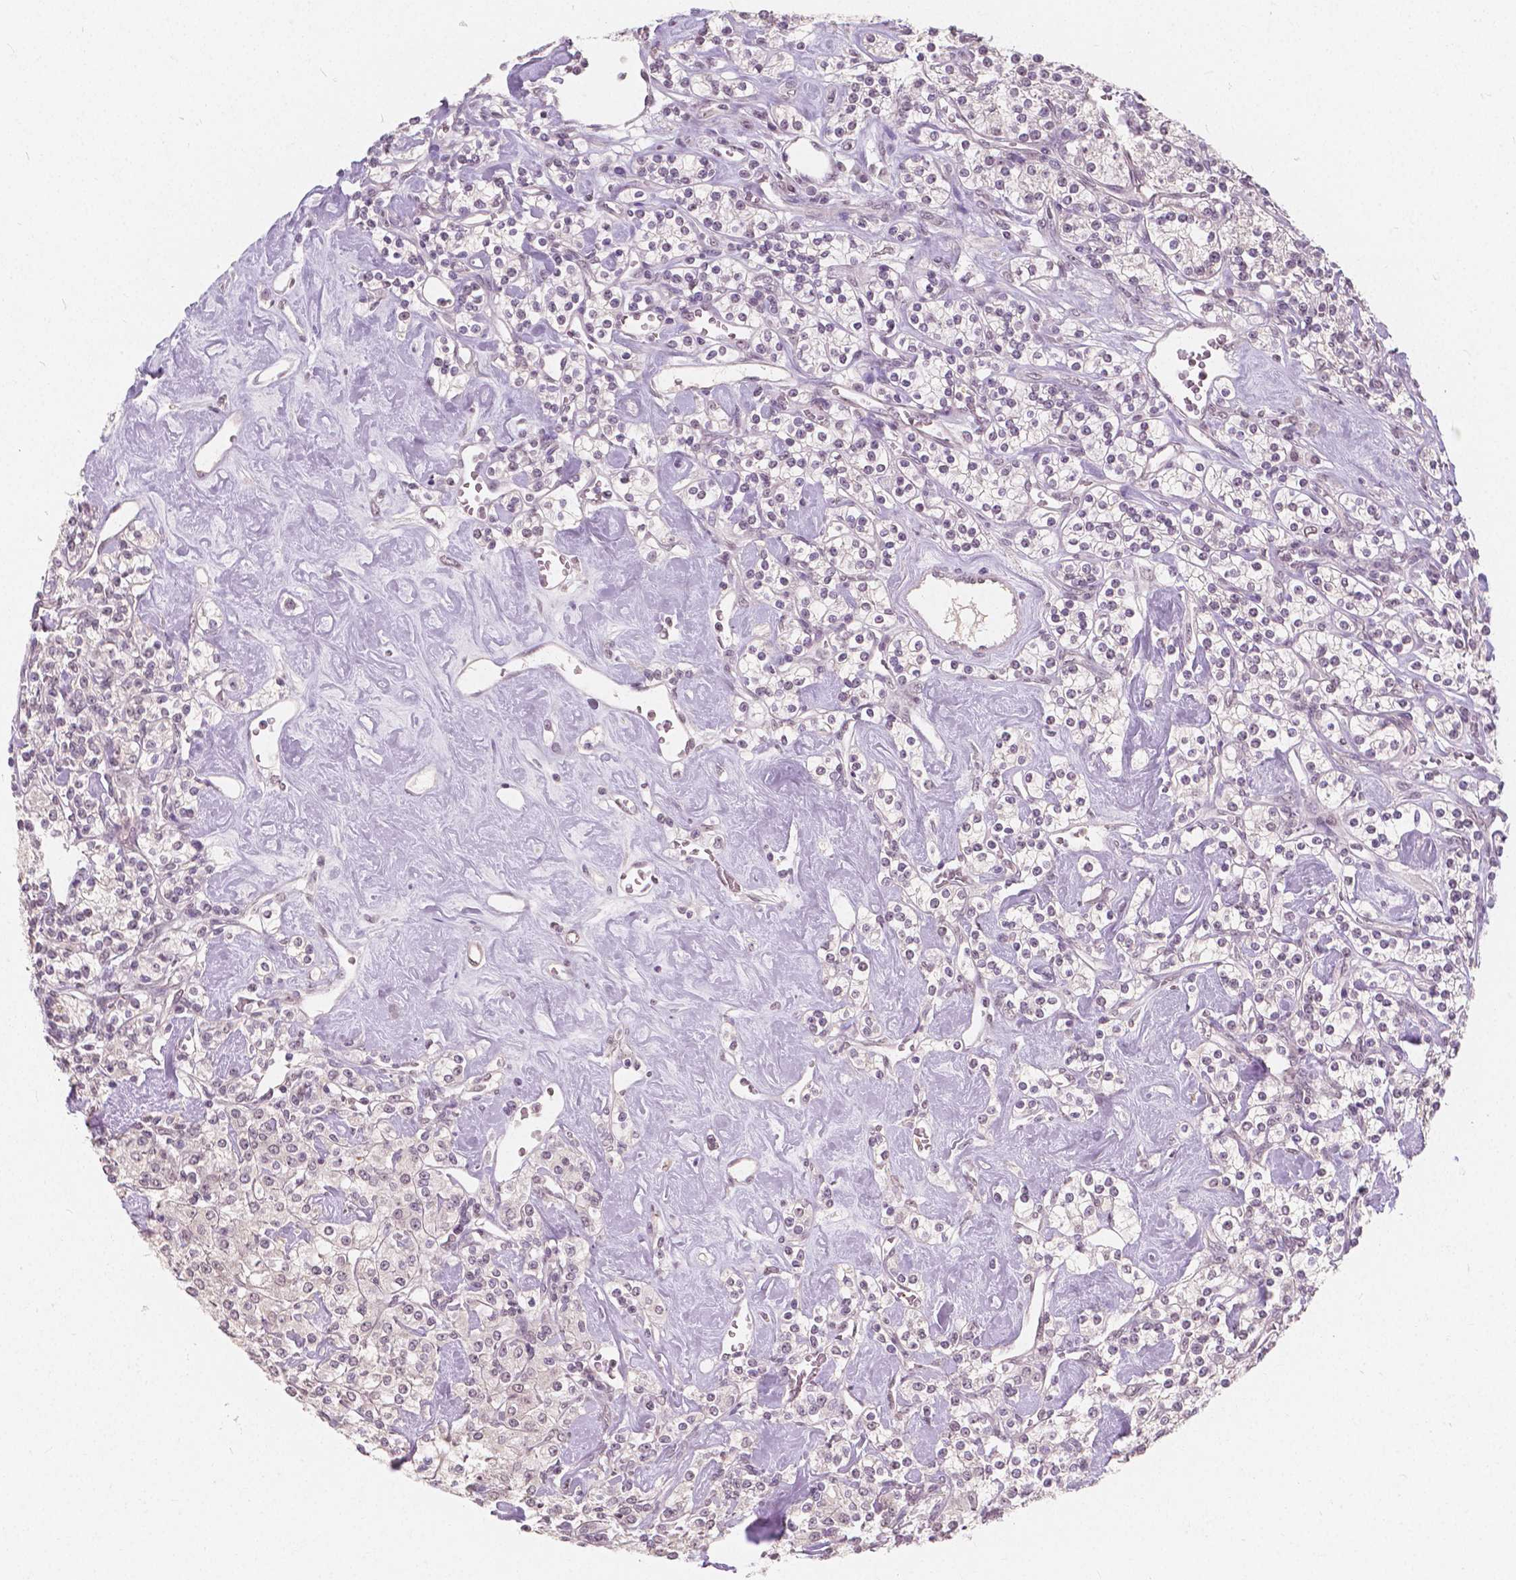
{"staining": {"intensity": "negative", "quantity": "none", "location": "none"}, "tissue": "renal cancer", "cell_type": "Tumor cells", "image_type": "cancer", "snomed": [{"axis": "morphology", "description": "Adenocarcinoma, NOS"}, {"axis": "topography", "description": "Kidney"}], "caption": "Adenocarcinoma (renal) was stained to show a protein in brown. There is no significant expression in tumor cells.", "gene": "NOLC1", "patient": {"sex": "male", "age": 77}}